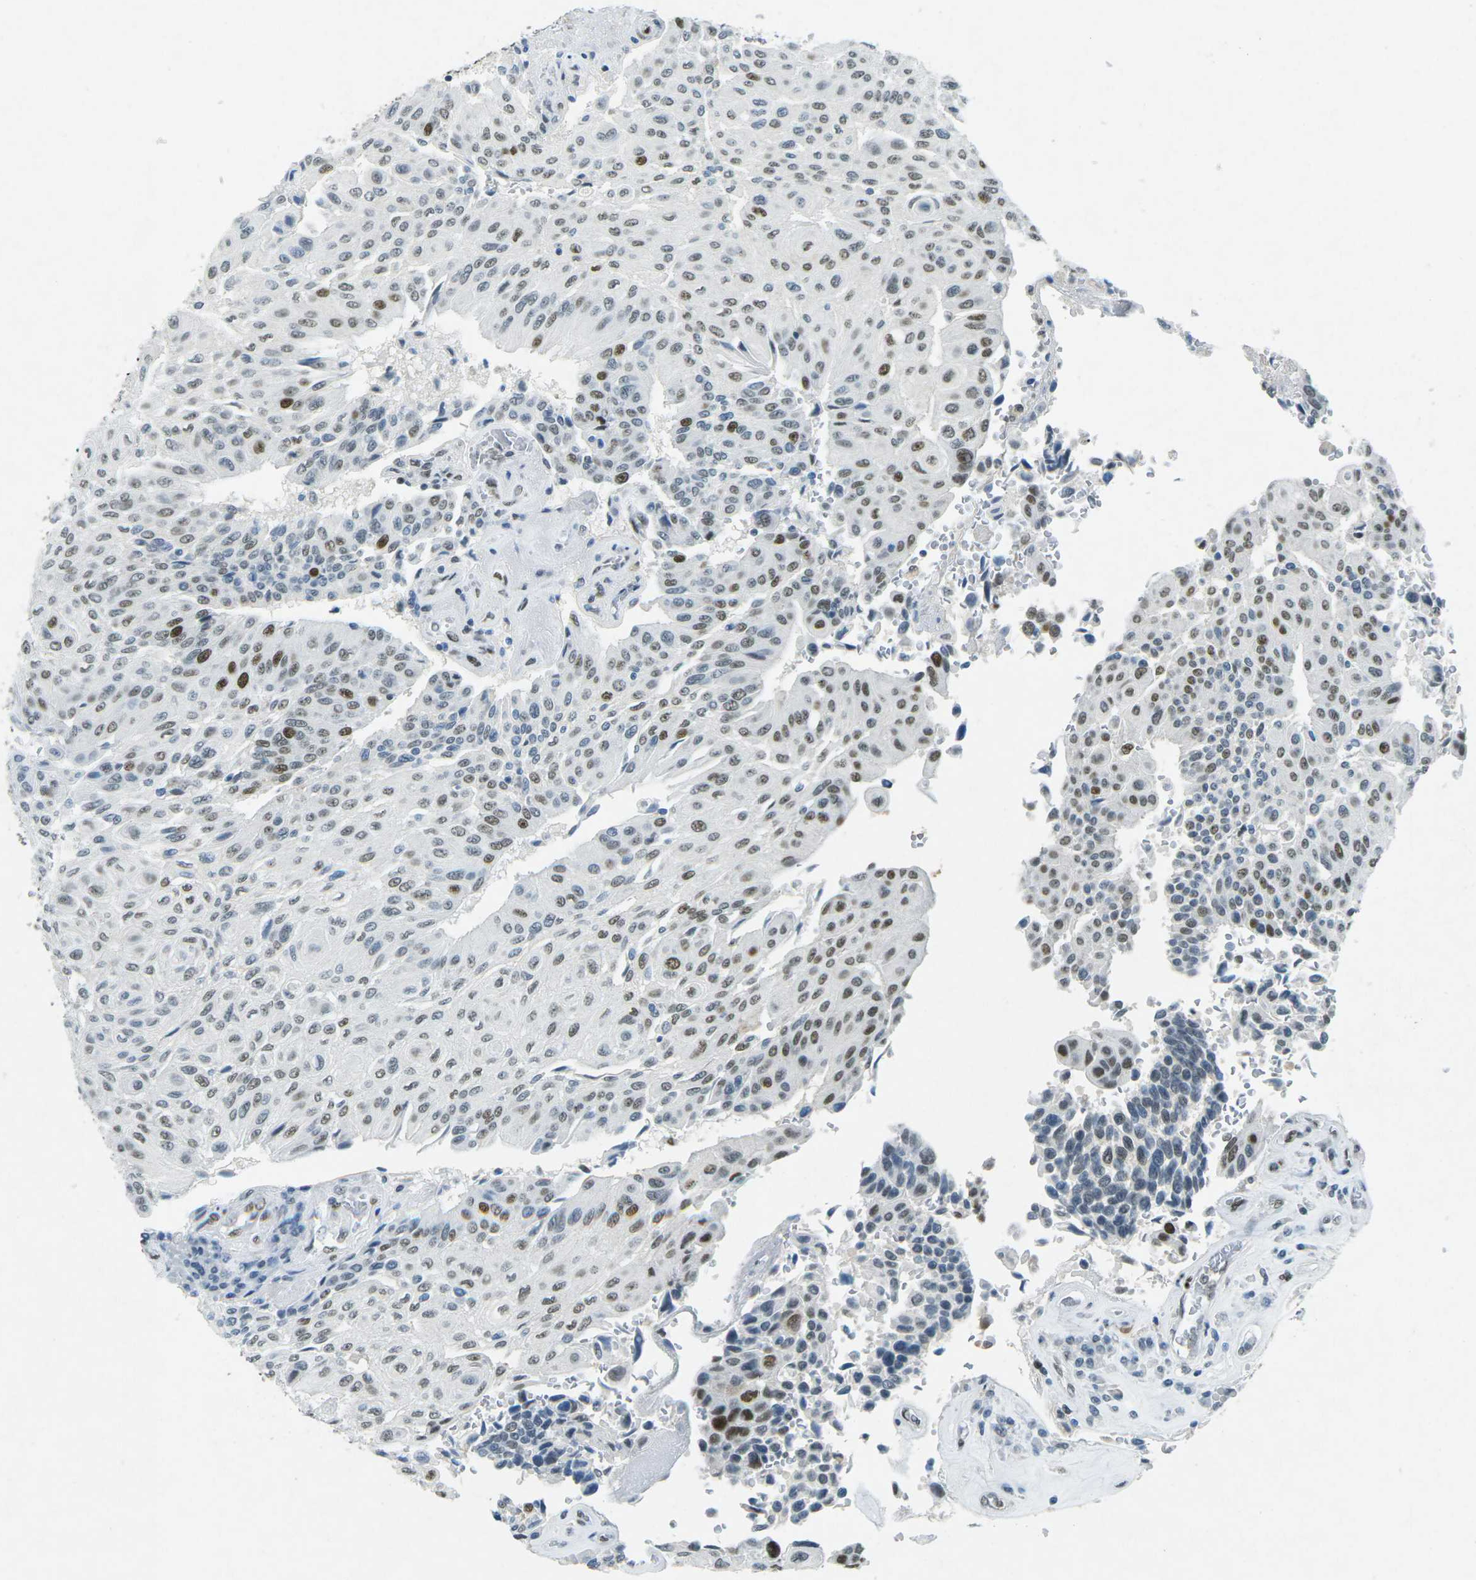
{"staining": {"intensity": "moderate", "quantity": ">75%", "location": "nuclear"}, "tissue": "urothelial cancer", "cell_type": "Tumor cells", "image_type": "cancer", "snomed": [{"axis": "morphology", "description": "Urothelial carcinoma, High grade"}, {"axis": "topography", "description": "Urinary bladder"}], "caption": "Brown immunohistochemical staining in human urothelial cancer reveals moderate nuclear staining in approximately >75% of tumor cells.", "gene": "RB1", "patient": {"sex": "male", "age": 66}}